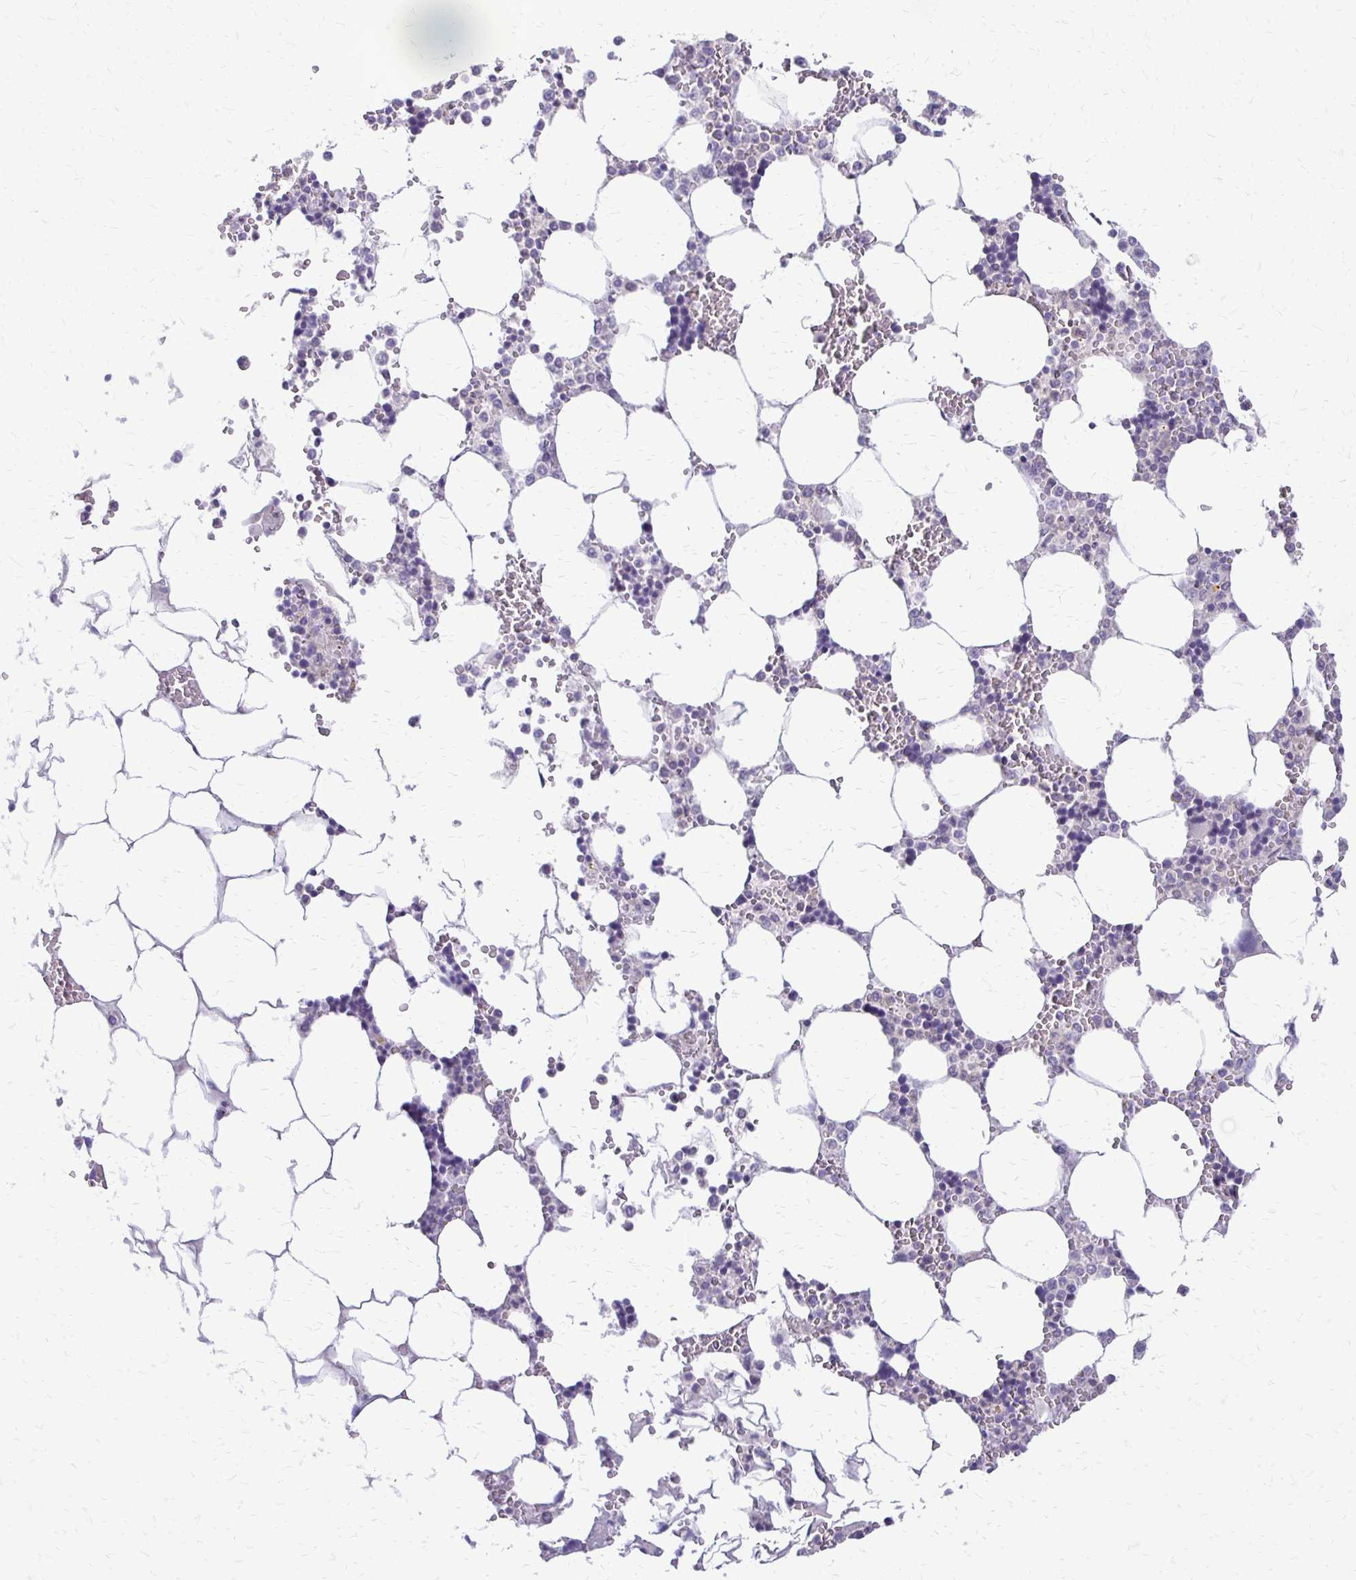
{"staining": {"intensity": "negative", "quantity": "none", "location": "none"}, "tissue": "bone marrow", "cell_type": "Hematopoietic cells", "image_type": "normal", "snomed": [{"axis": "morphology", "description": "Normal tissue, NOS"}, {"axis": "topography", "description": "Bone marrow"}], "caption": "Immunohistochemical staining of benign human bone marrow shows no significant staining in hematopoietic cells.", "gene": "ALPG", "patient": {"sex": "male", "age": 64}}